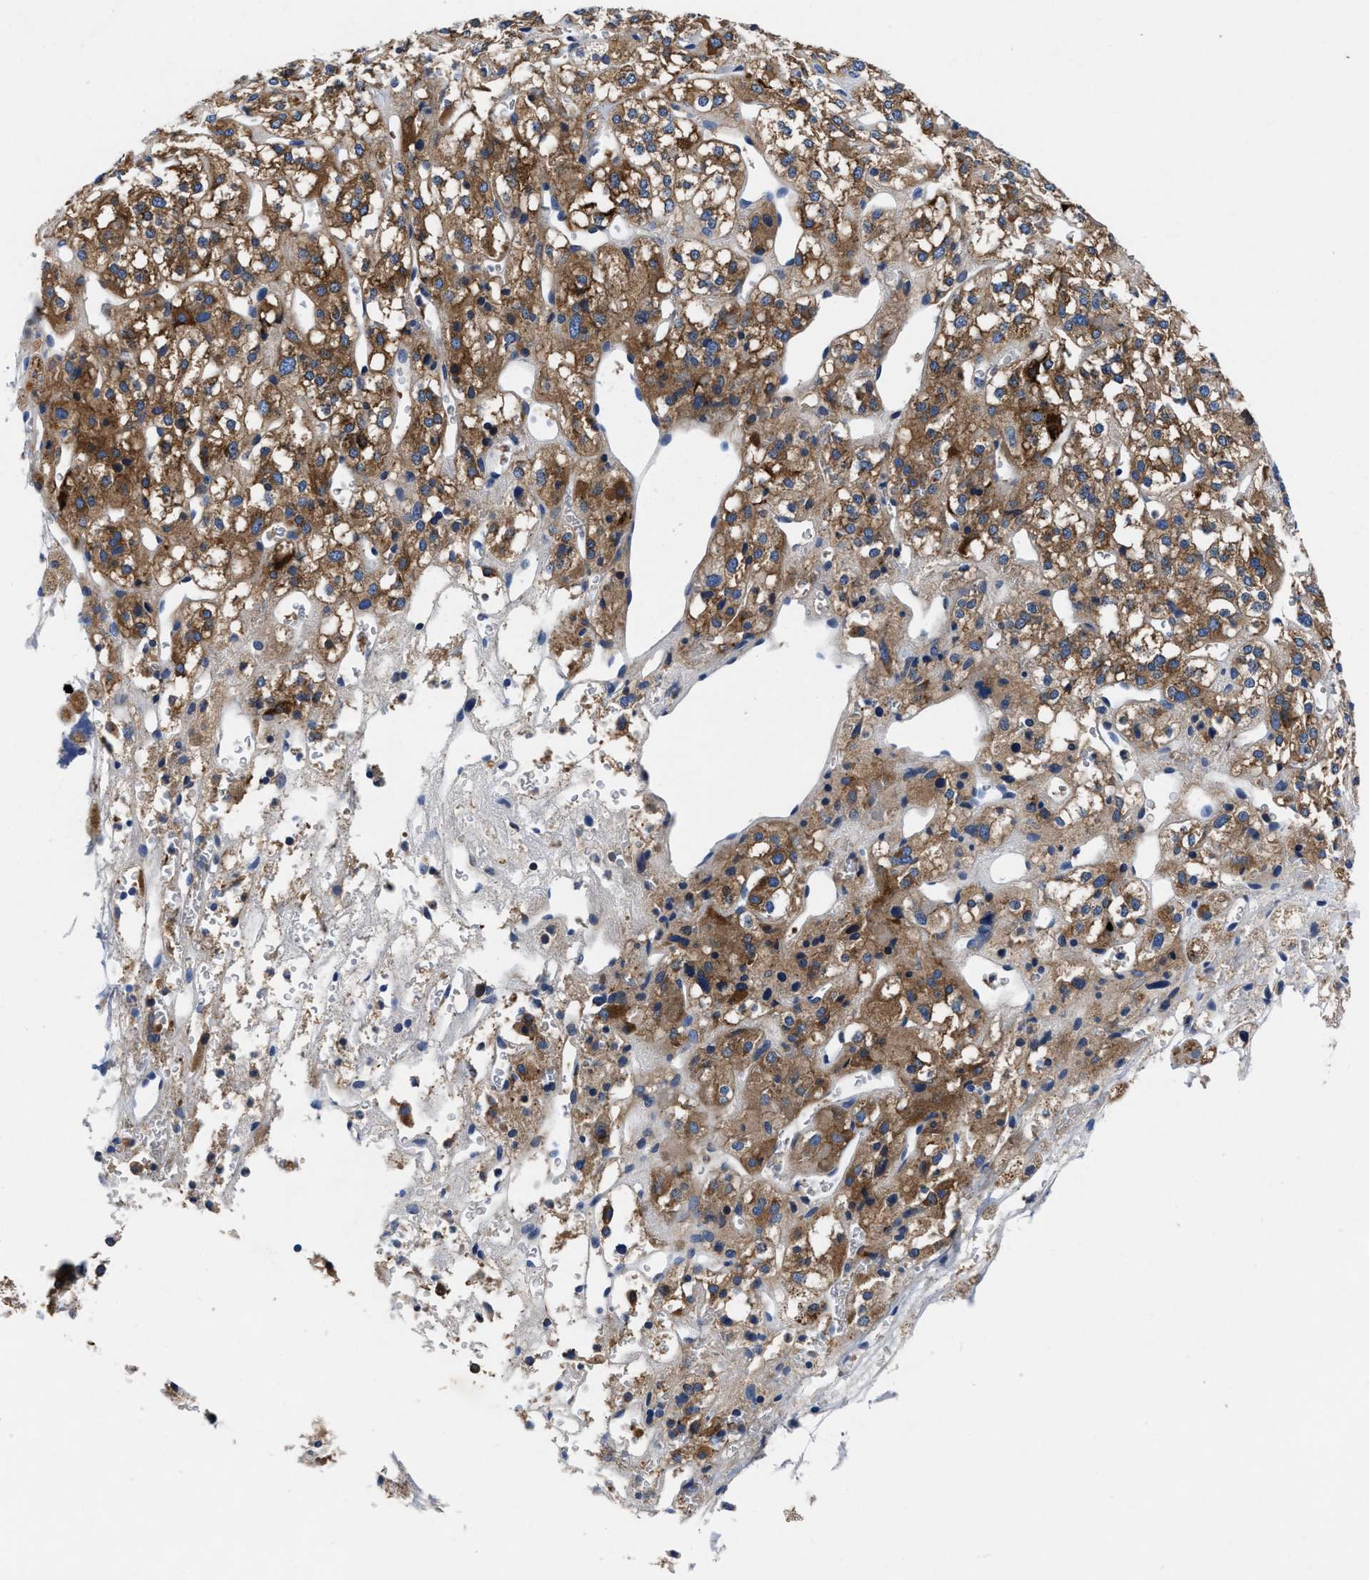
{"staining": {"intensity": "strong", "quantity": ">75%", "location": "cytoplasmic/membranous"}, "tissue": "adrenal gland", "cell_type": "Glandular cells", "image_type": "normal", "snomed": [{"axis": "morphology", "description": "Normal tissue, NOS"}, {"axis": "topography", "description": "Adrenal gland"}], "caption": "Immunohistochemical staining of unremarkable human adrenal gland reveals strong cytoplasmic/membranous protein staining in about >75% of glandular cells. The protein of interest is shown in brown color, while the nuclei are stained blue.", "gene": "PHLPP1", "patient": {"sex": "male", "age": 56}}